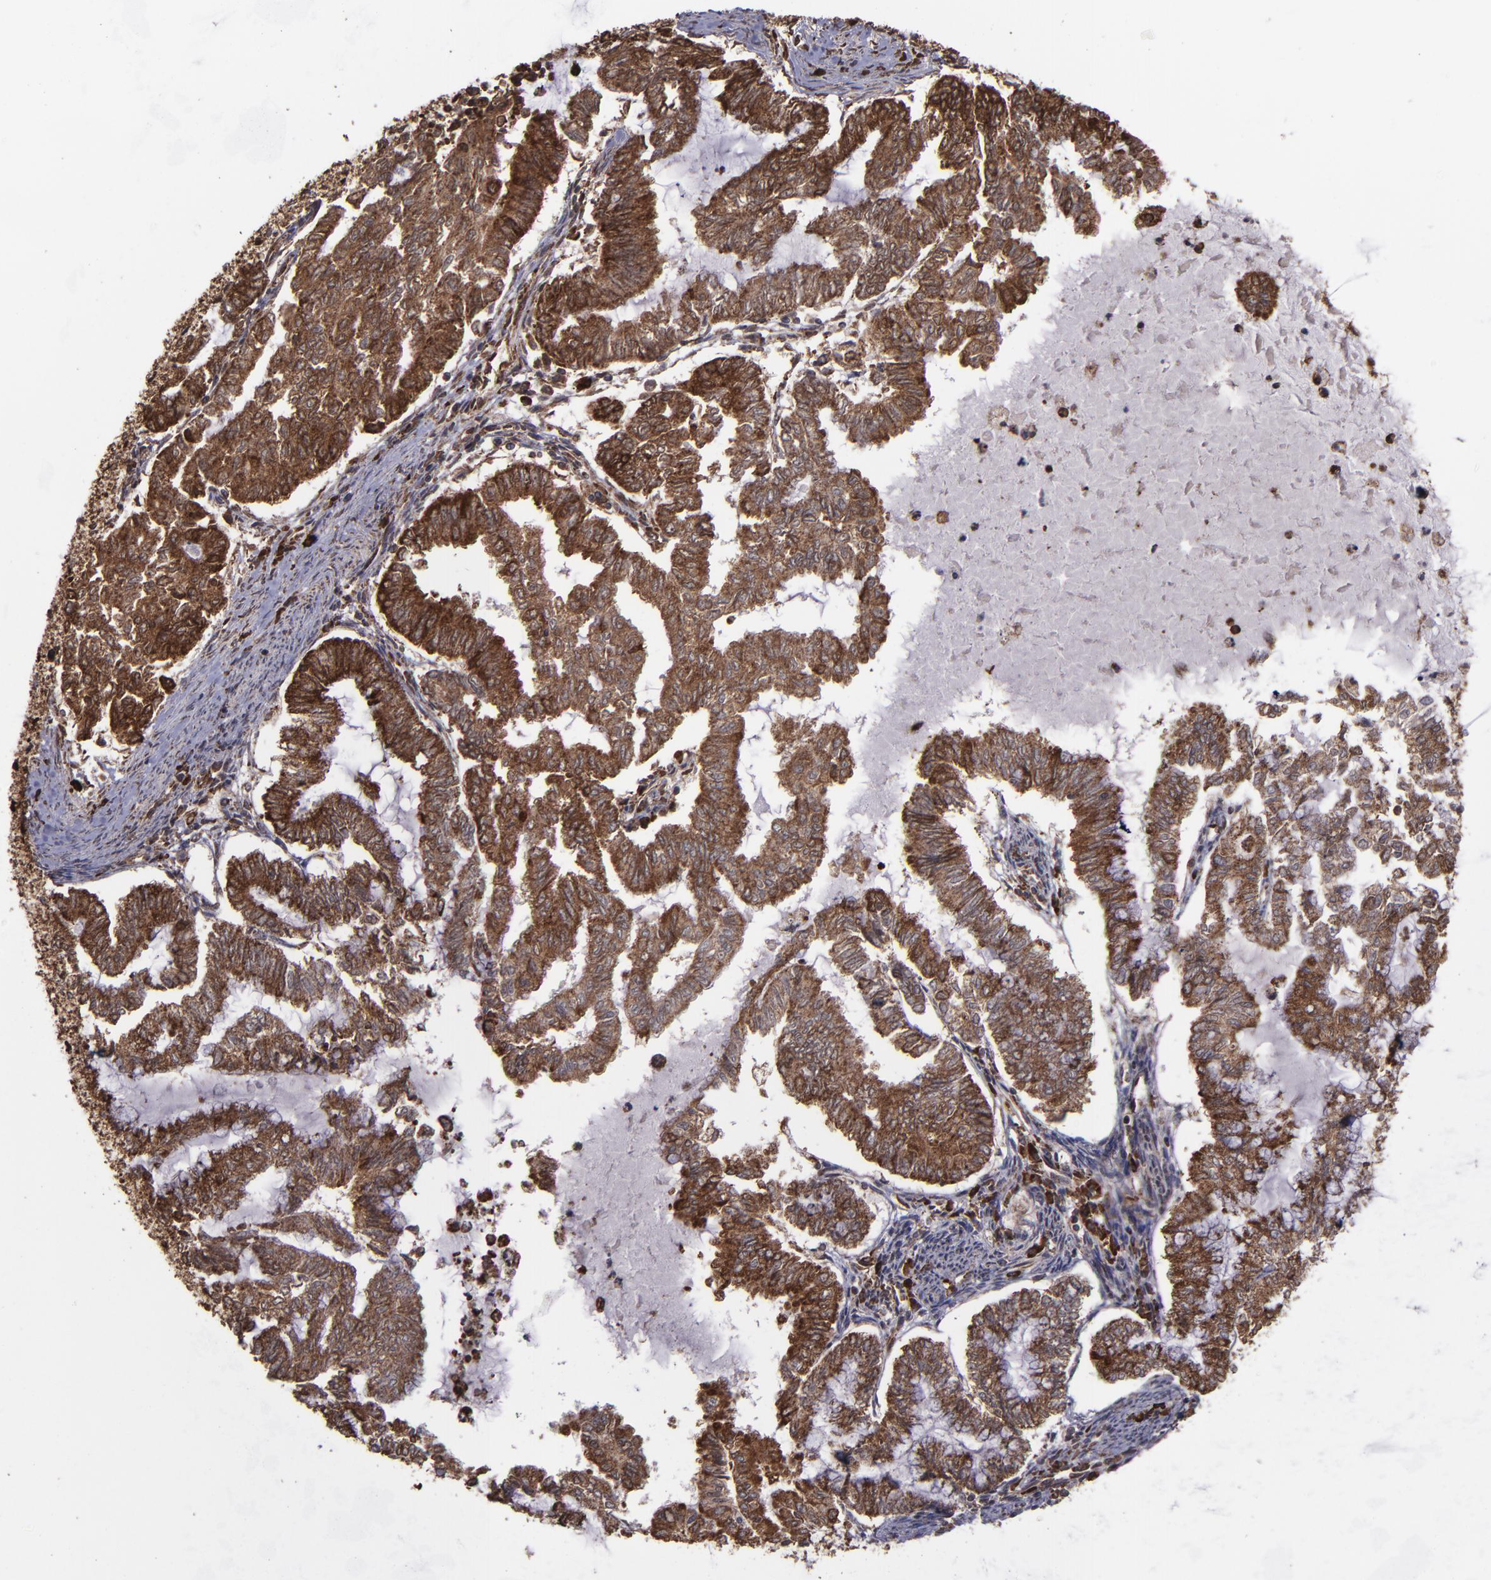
{"staining": {"intensity": "strong", "quantity": ">75%", "location": "cytoplasmic/membranous,nuclear"}, "tissue": "endometrial cancer", "cell_type": "Tumor cells", "image_type": "cancer", "snomed": [{"axis": "morphology", "description": "Adenocarcinoma, NOS"}, {"axis": "topography", "description": "Endometrium"}], "caption": "DAB immunohistochemical staining of human endometrial cancer shows strong cytoplasmic/membranous and nuclear protein expression in approximately >75% of tumor cells.", "gene": "EIF4ENIF1", "patient": {"sex": "female", "age": 79}}